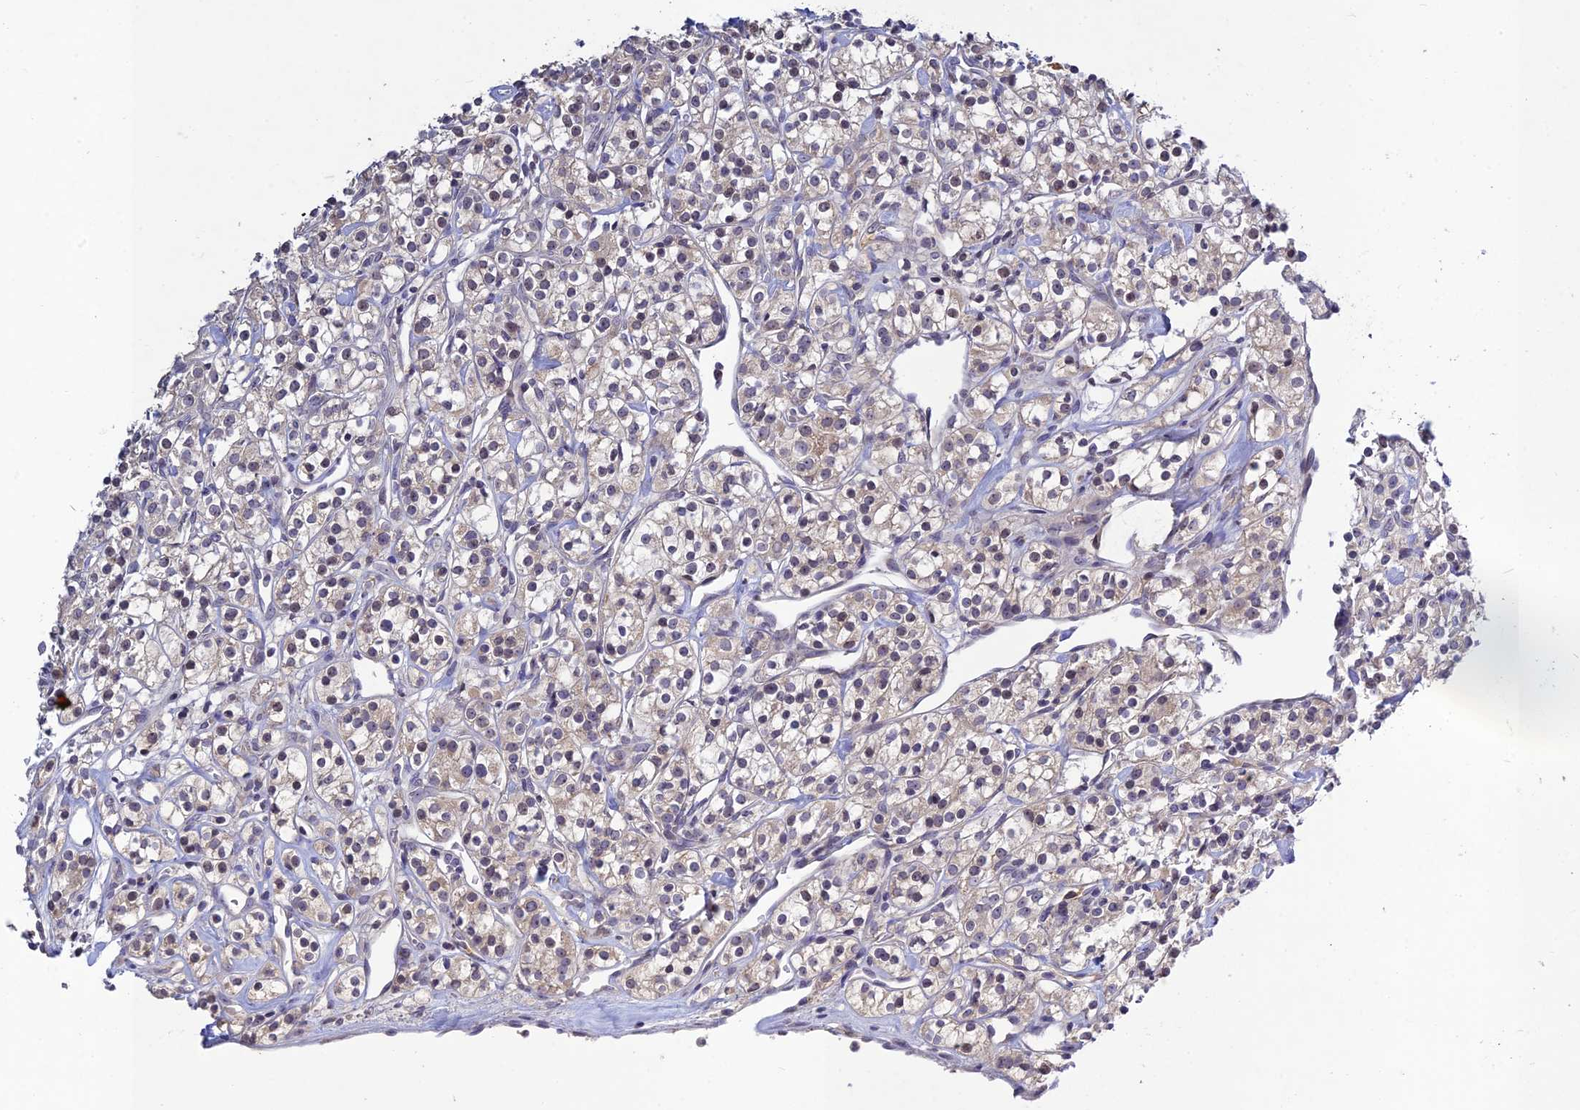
{"staining": {"intensity": "negative", "quantity": "none", "location": "none"}, "tissue": "renal cancer", "cell_type": "Tumor cells", "image_type": "cancer", "snomed": [{"axis": "morphology", "description": "Adenocarcinoma, NOS"}, {"axis": "topography", "description": "Kidney"}], "caption": "Immunohistochemistry (IHC) micrograph of neoplastic tissue: human adenocarcinoma (renal) stained with DAB displays no significant protein positivity in tumor cells. (Immunohistochemistry, brightfield microscopy, high magnification).", "gene": "CHST5", "patient": {"sex": "male", "age": 77}}